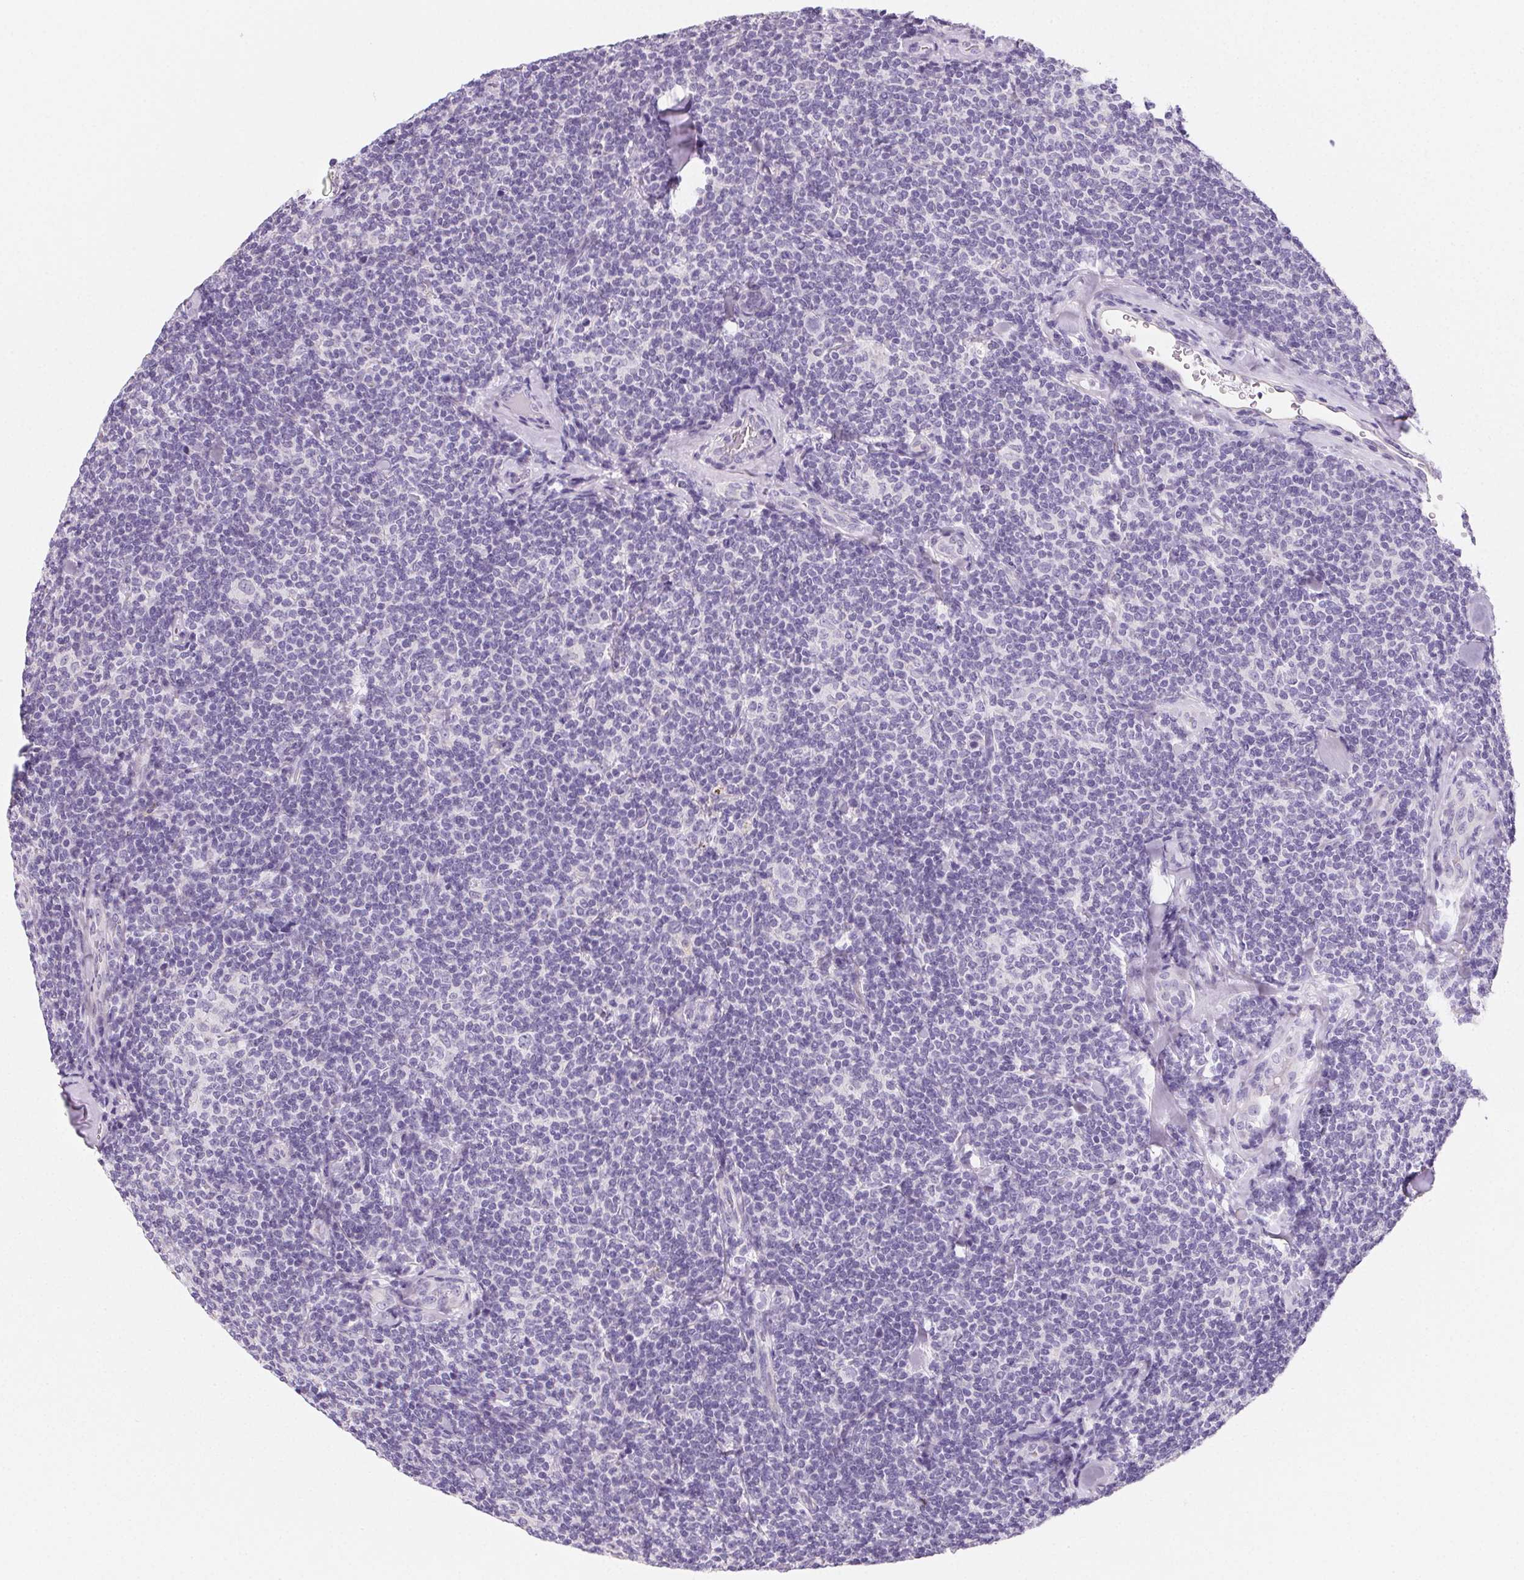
{"staining": {"intensity": "negative", "quantity": "none", "location": "none"}, "tissue": "lymphoma", "cell_type": "Tumor cells", "image_type": "cancer", "snomed": [{"axis": "morphology", "description": "Malignant lymphoma, non-Hodgkin's type, Low grade"}, {"axis": "topography", "description": "Lymph node"}], "caption": "Micrograph shows no significant protein positivity in tumor cells of low-grade malignant lymphoma, non-Hodgkin's type.", "gene": "PRSS3", "patient": {"sex": "female", "age": 56}}